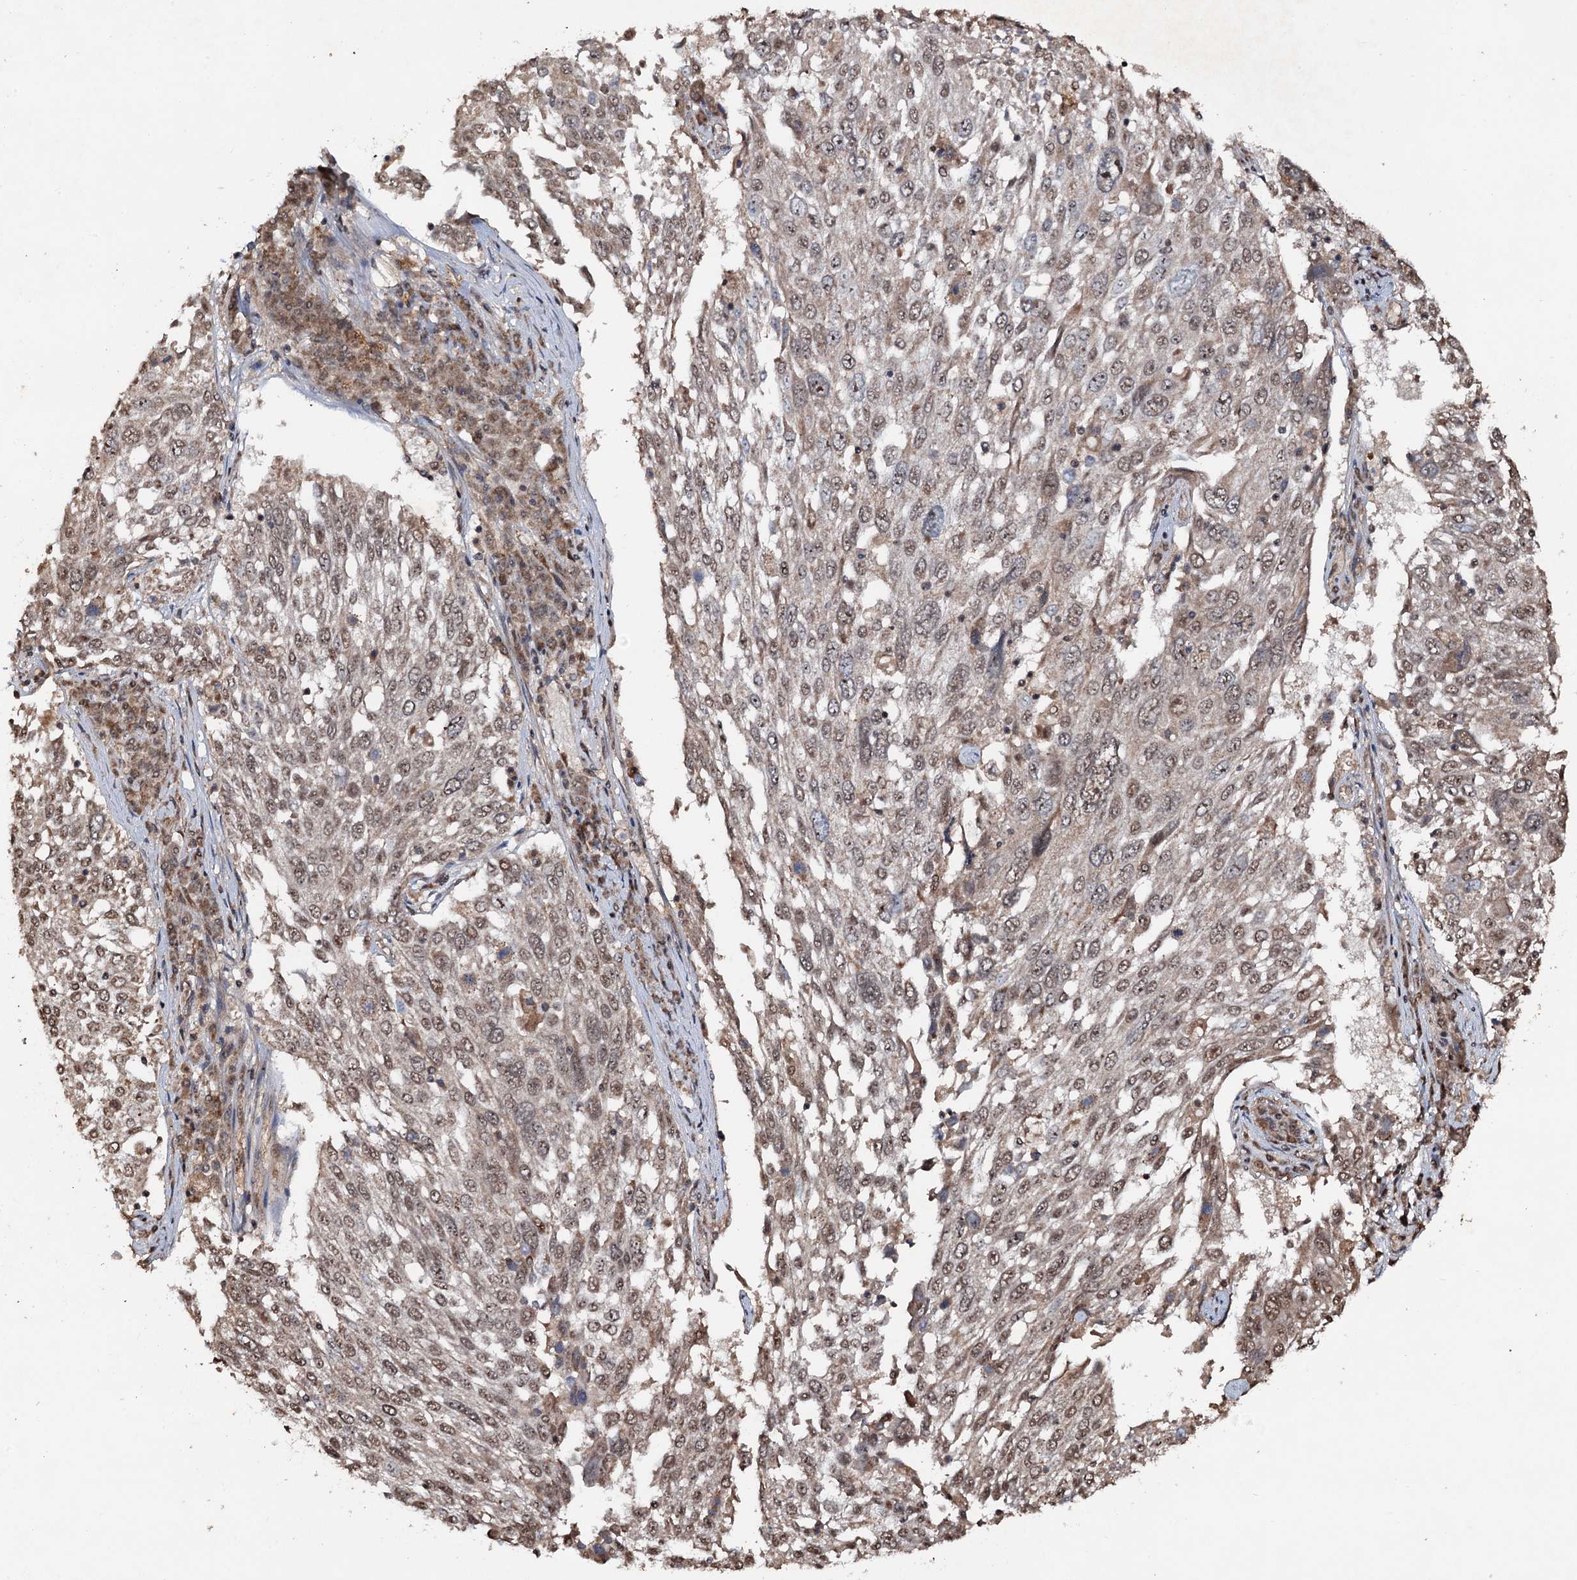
{"staining": {"intensity": "moderate", "quantity": ">75%", "location": "cytoplasmic/membranous,nuclear"}, "tissue": "lung cancer", "cell_type": "Tumor cells", "image_type": "cancer", "snomed": [{"axis": "morphology", "description": "Squamous cell carcinoma, NOS"}, {"axis": "topography", "description": "Lung"}], "caption": "Protein staining of lung cancer (squamous cell carcinoma) tissue demonstrates moderate cytoplasmic/membranous and nuclear expression in approximately >75% of tumor cells.", "gene": "REP15", "patient": {"sex": "male", "age": 65}}